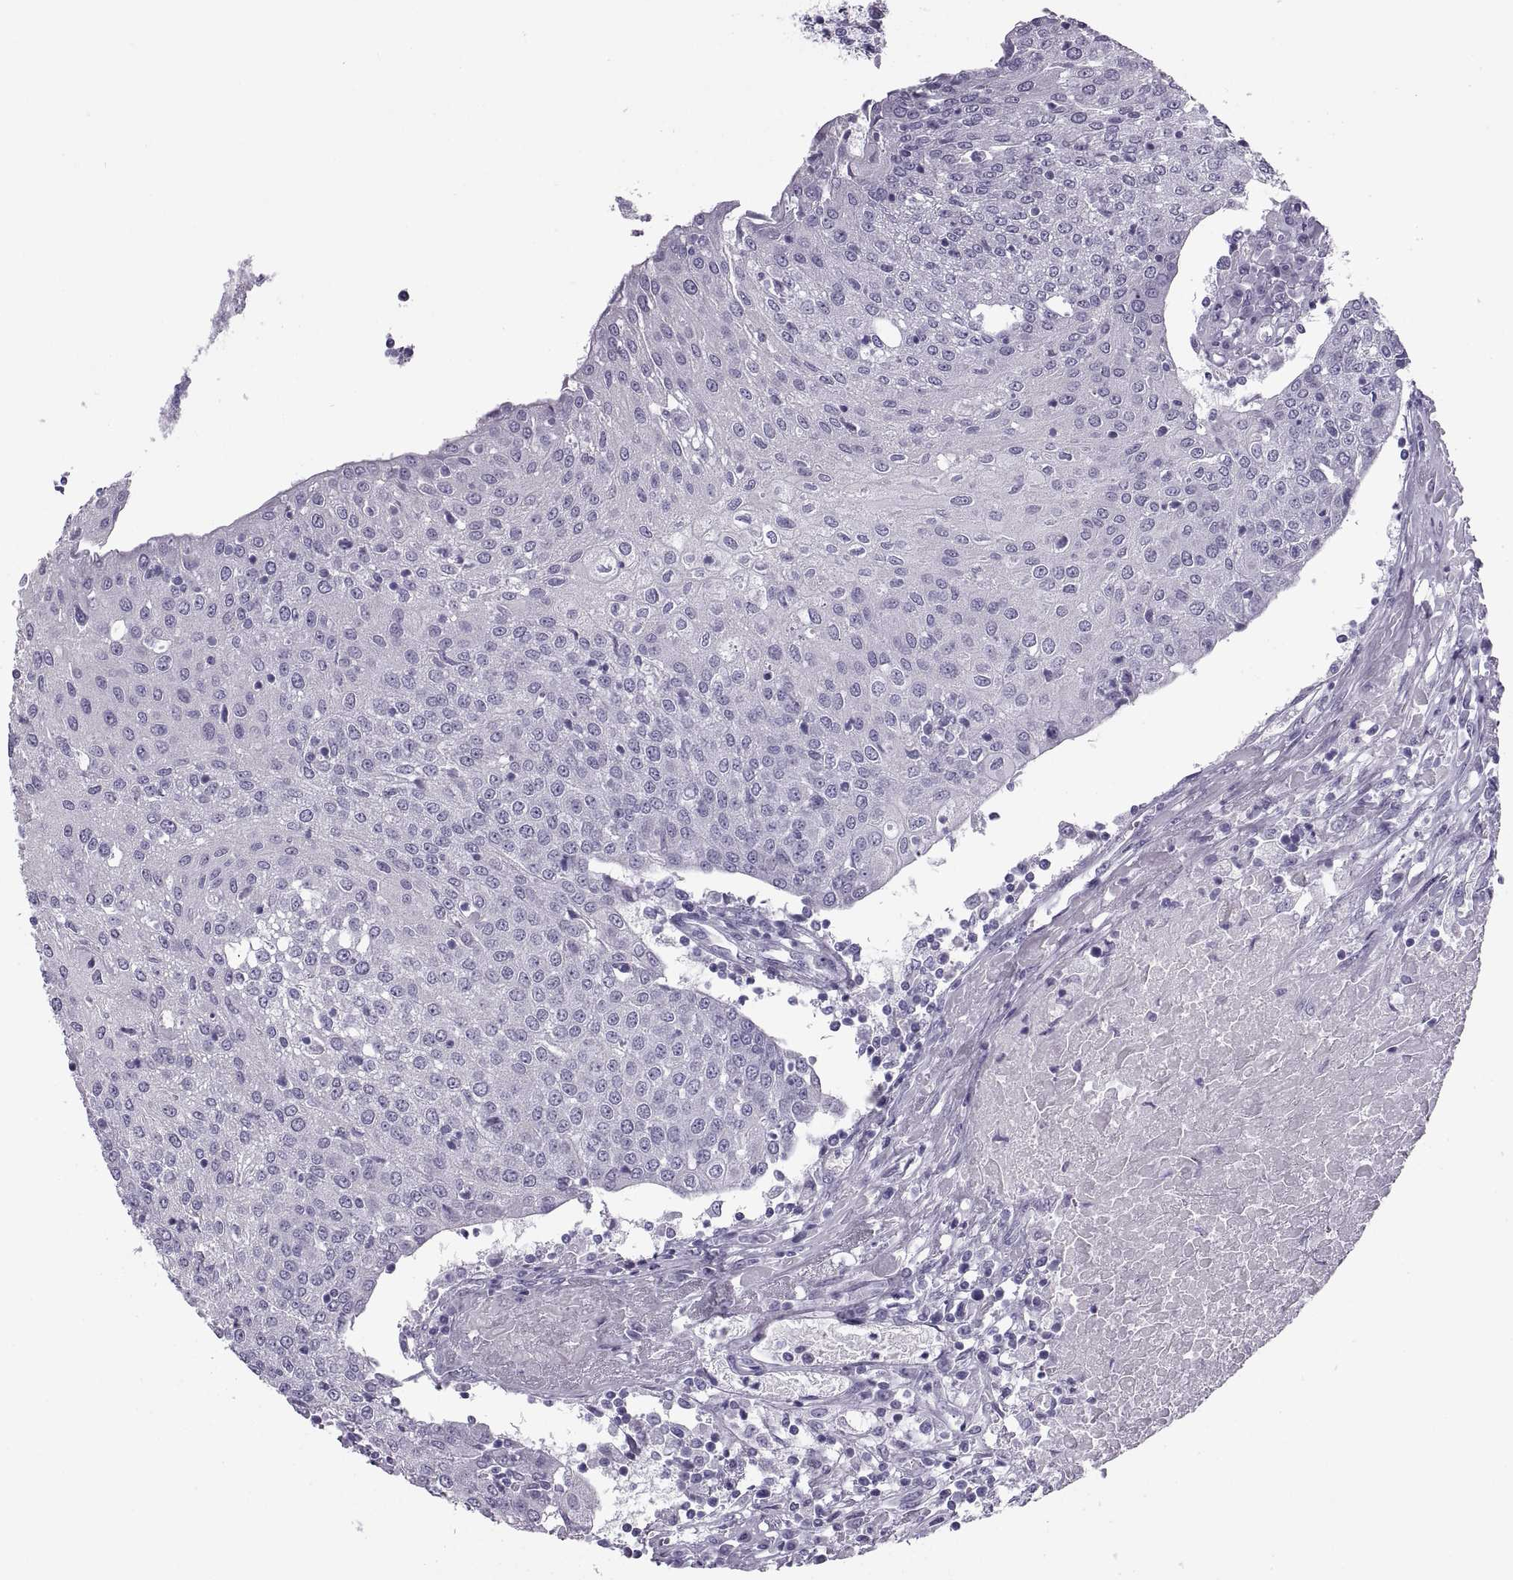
{"staining": {"intensity": "negative", "quantity": "none", "location": "none"}, "tissue": "urothelial cancer", "cell_type": "Tumor cells", "image_type": "cancer", "snomed": [{"axis": "morphology", "description": "Urothelial carcinoma, High grade"}, {"axis": "topography", "description": "Urinary bladder"}], "caption": "Tumor cells show no significant expression in urothelial cancer. The staining was performed using DAB (3,3'-diaminobenzidine) to visualize the protein expression in brown, while the nuclei were stained in blue with hematoxylin (Magnification: 20x).", "gene": "RLBP1", "patient": {"sex": "female", "age": 85}}